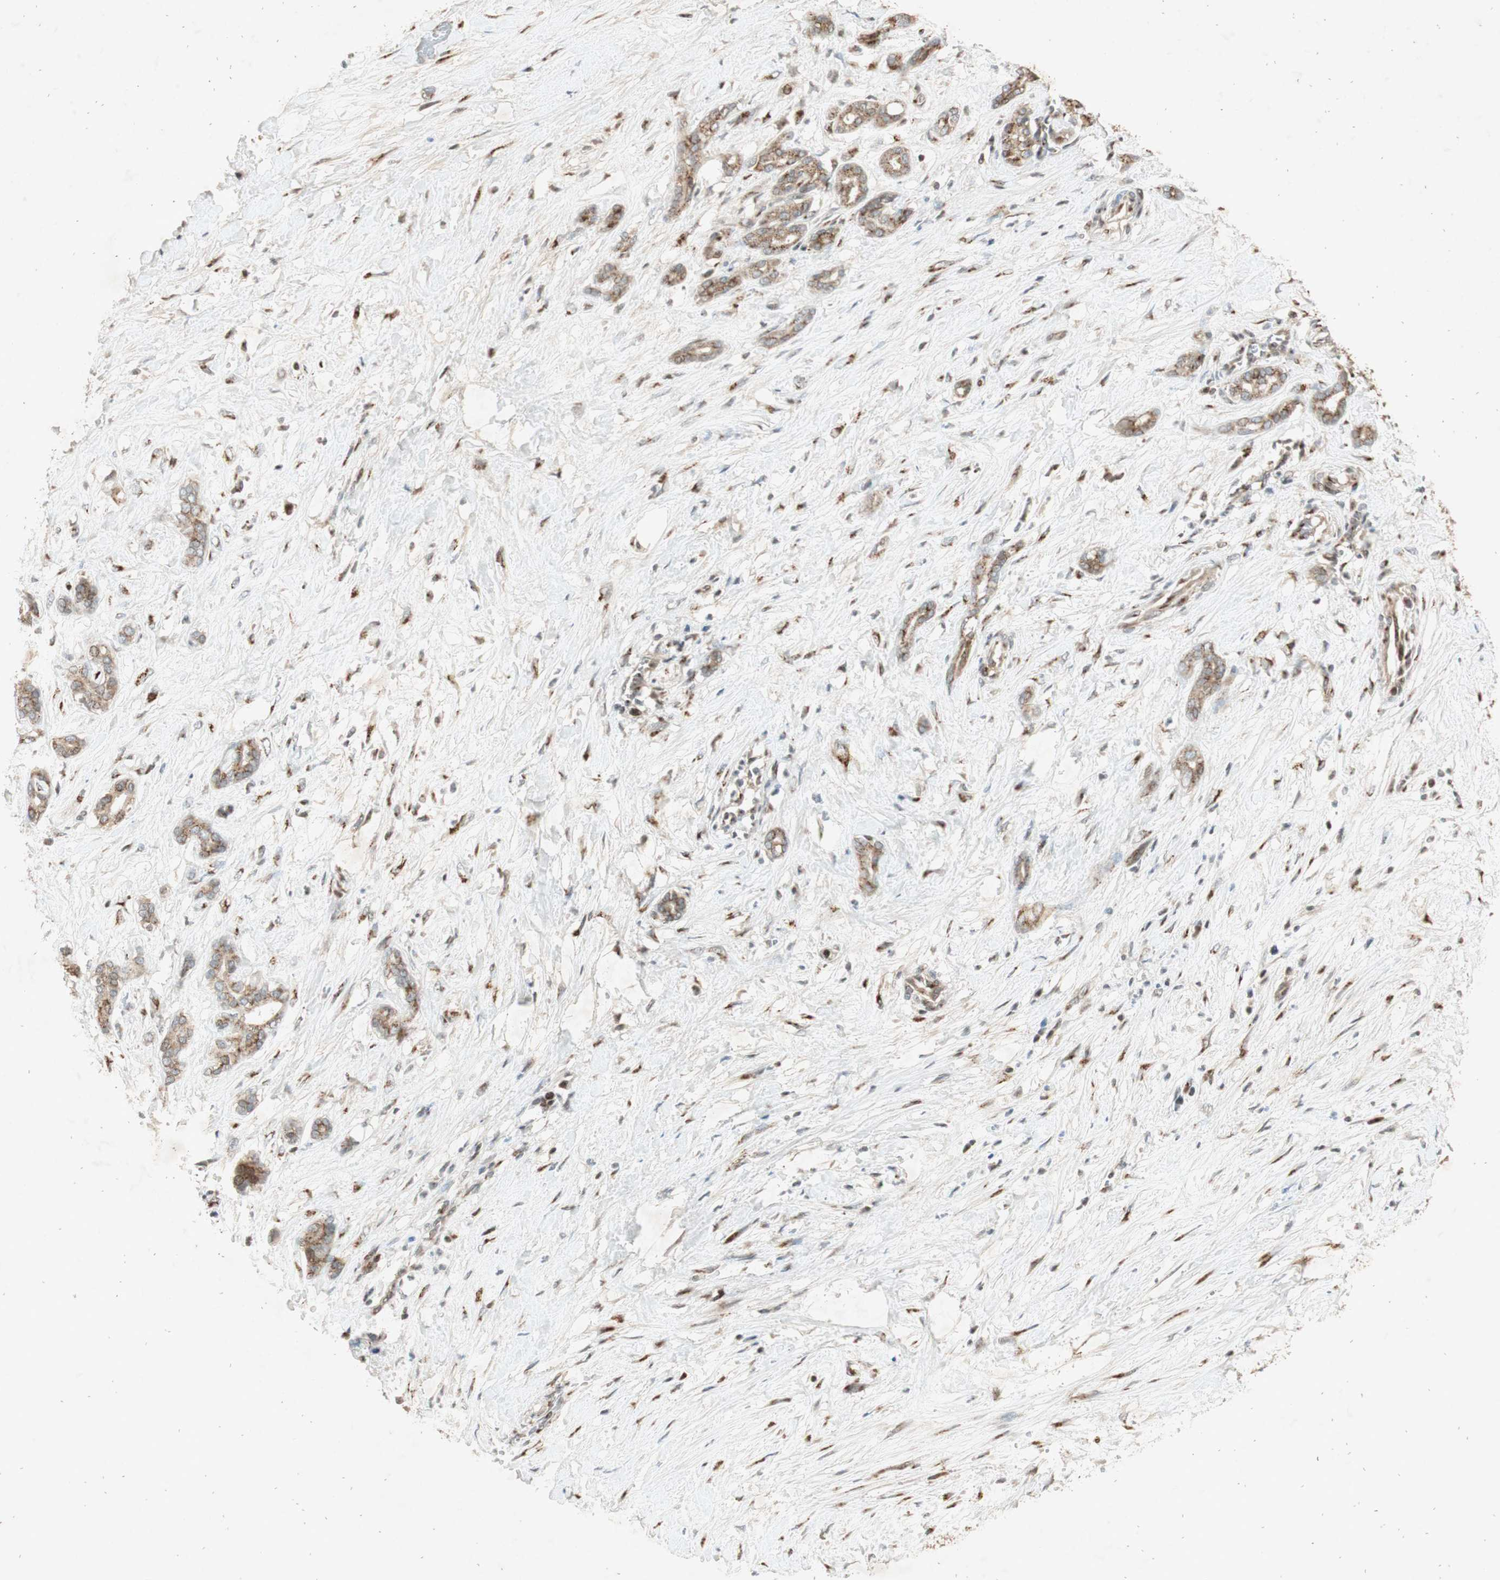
{"staining": {"intensity": "weak", "quantity": ">75%", "location": "cytoplasmic/membranous"}, "tissue": "pancreatic cancer", "cell_type": "Tumor cells", "image_type": "cancer", "snomed": [{"axis": "morphology", "description": "Adenocarcinoma, NOS"}, {"axis": "topography", "description": "Pancreas"}], "caption": "Immunohistochemistry photomicrograph of human pancreatic adenocarcinoma stained for a protein (brown), which demonstrates low levels of weak cytoplasmic/membranous expression in approximately >75% of tumor cells.", "gene": "NEO1", "patient": {"sex": "male", "age": 41}}